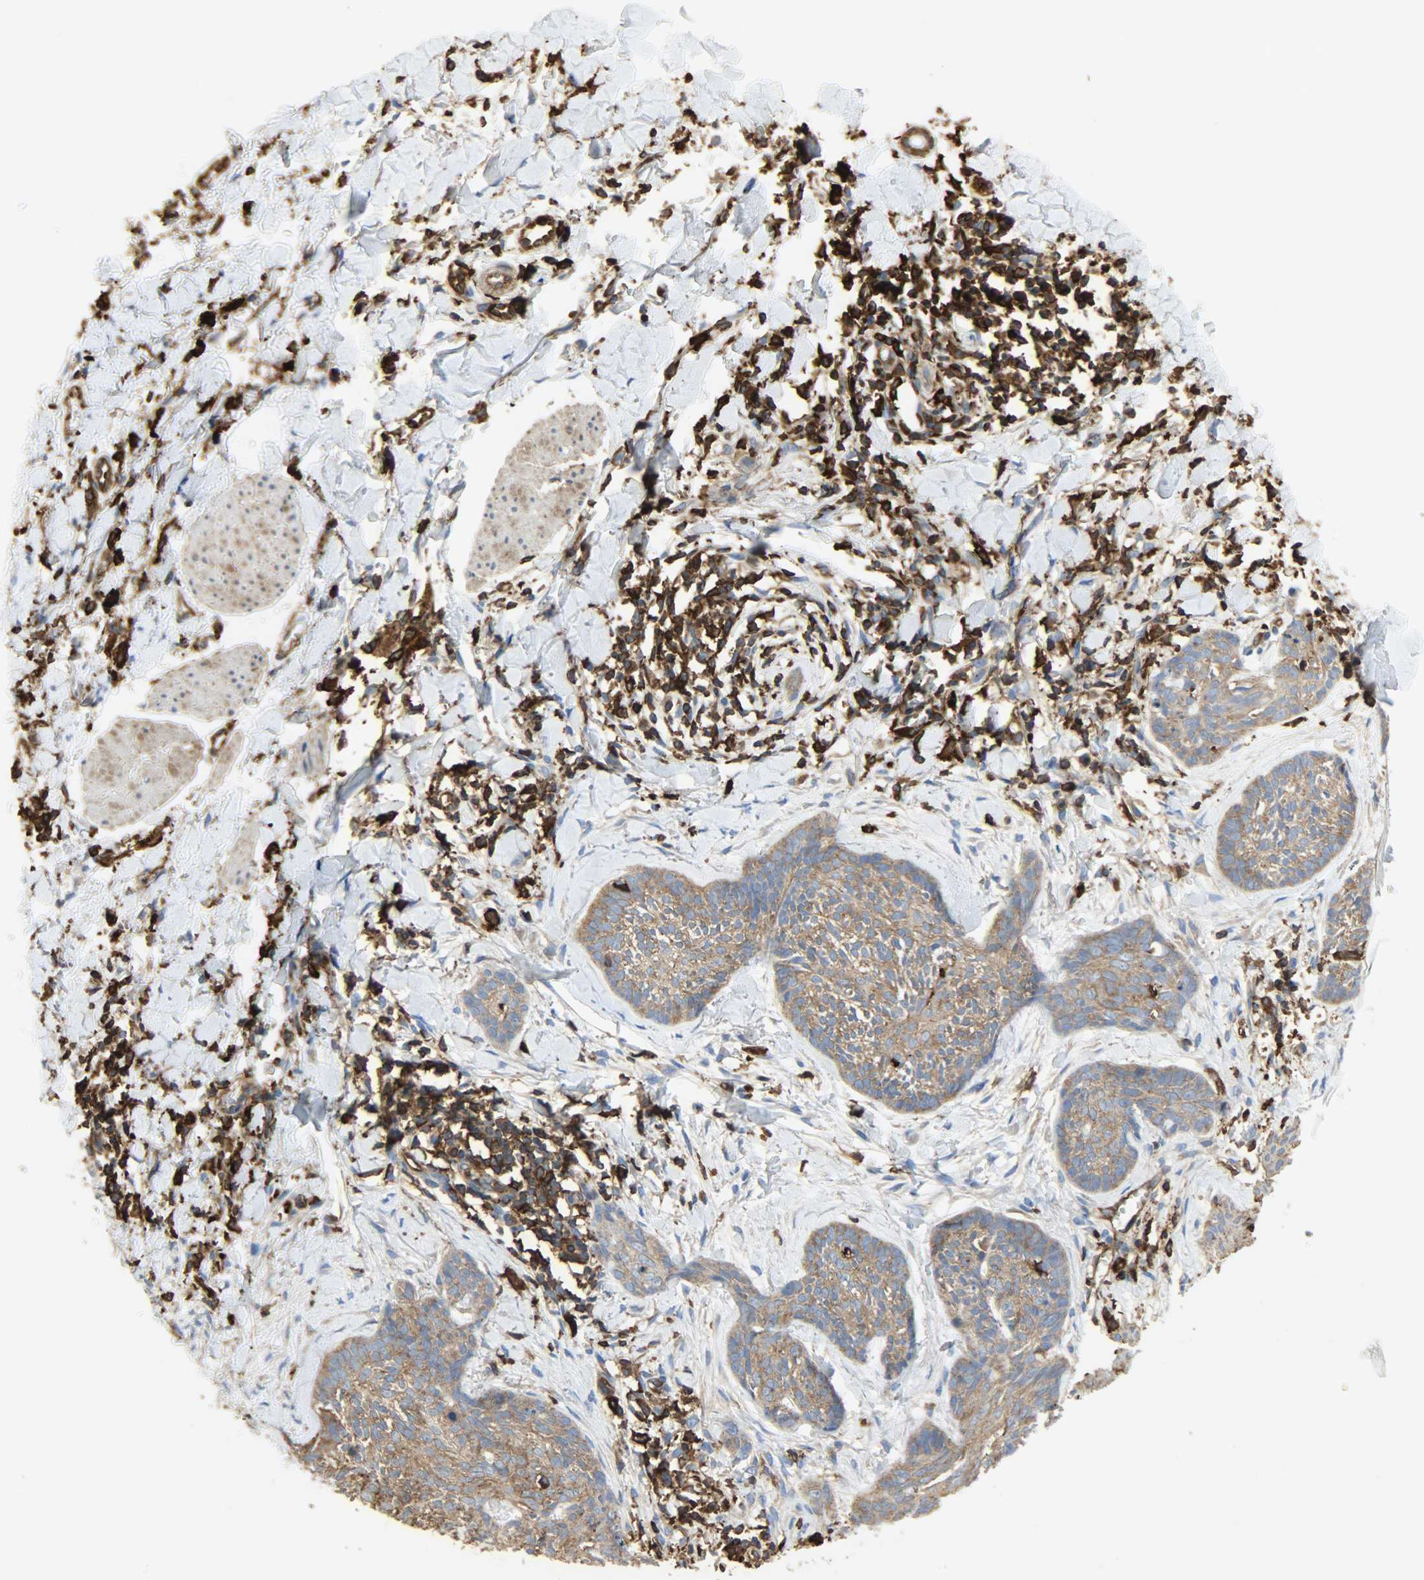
{"staining": {"intensity": "strong", "quantity": ">75%", "location": "cytoplasmic/membranous"}, "tissue": "skin cancer", "cell_type": "Tumor cells", "image_type": "cancer", "snomed": [{"axis": "morphology", "description": "Normal tissue, NOS"}, {"axis": "morphology", "description": "Basal cell carcinoma"}, {"axis": "topography", "description": "Skin"}], "caption": "Tumor cells display strong cytoplasmic/membranous positivity in approximately >75% of cells in skin basal cell carcinoma.", "gene": "VASP", "patient": {"sex": "male", "age": 71}}